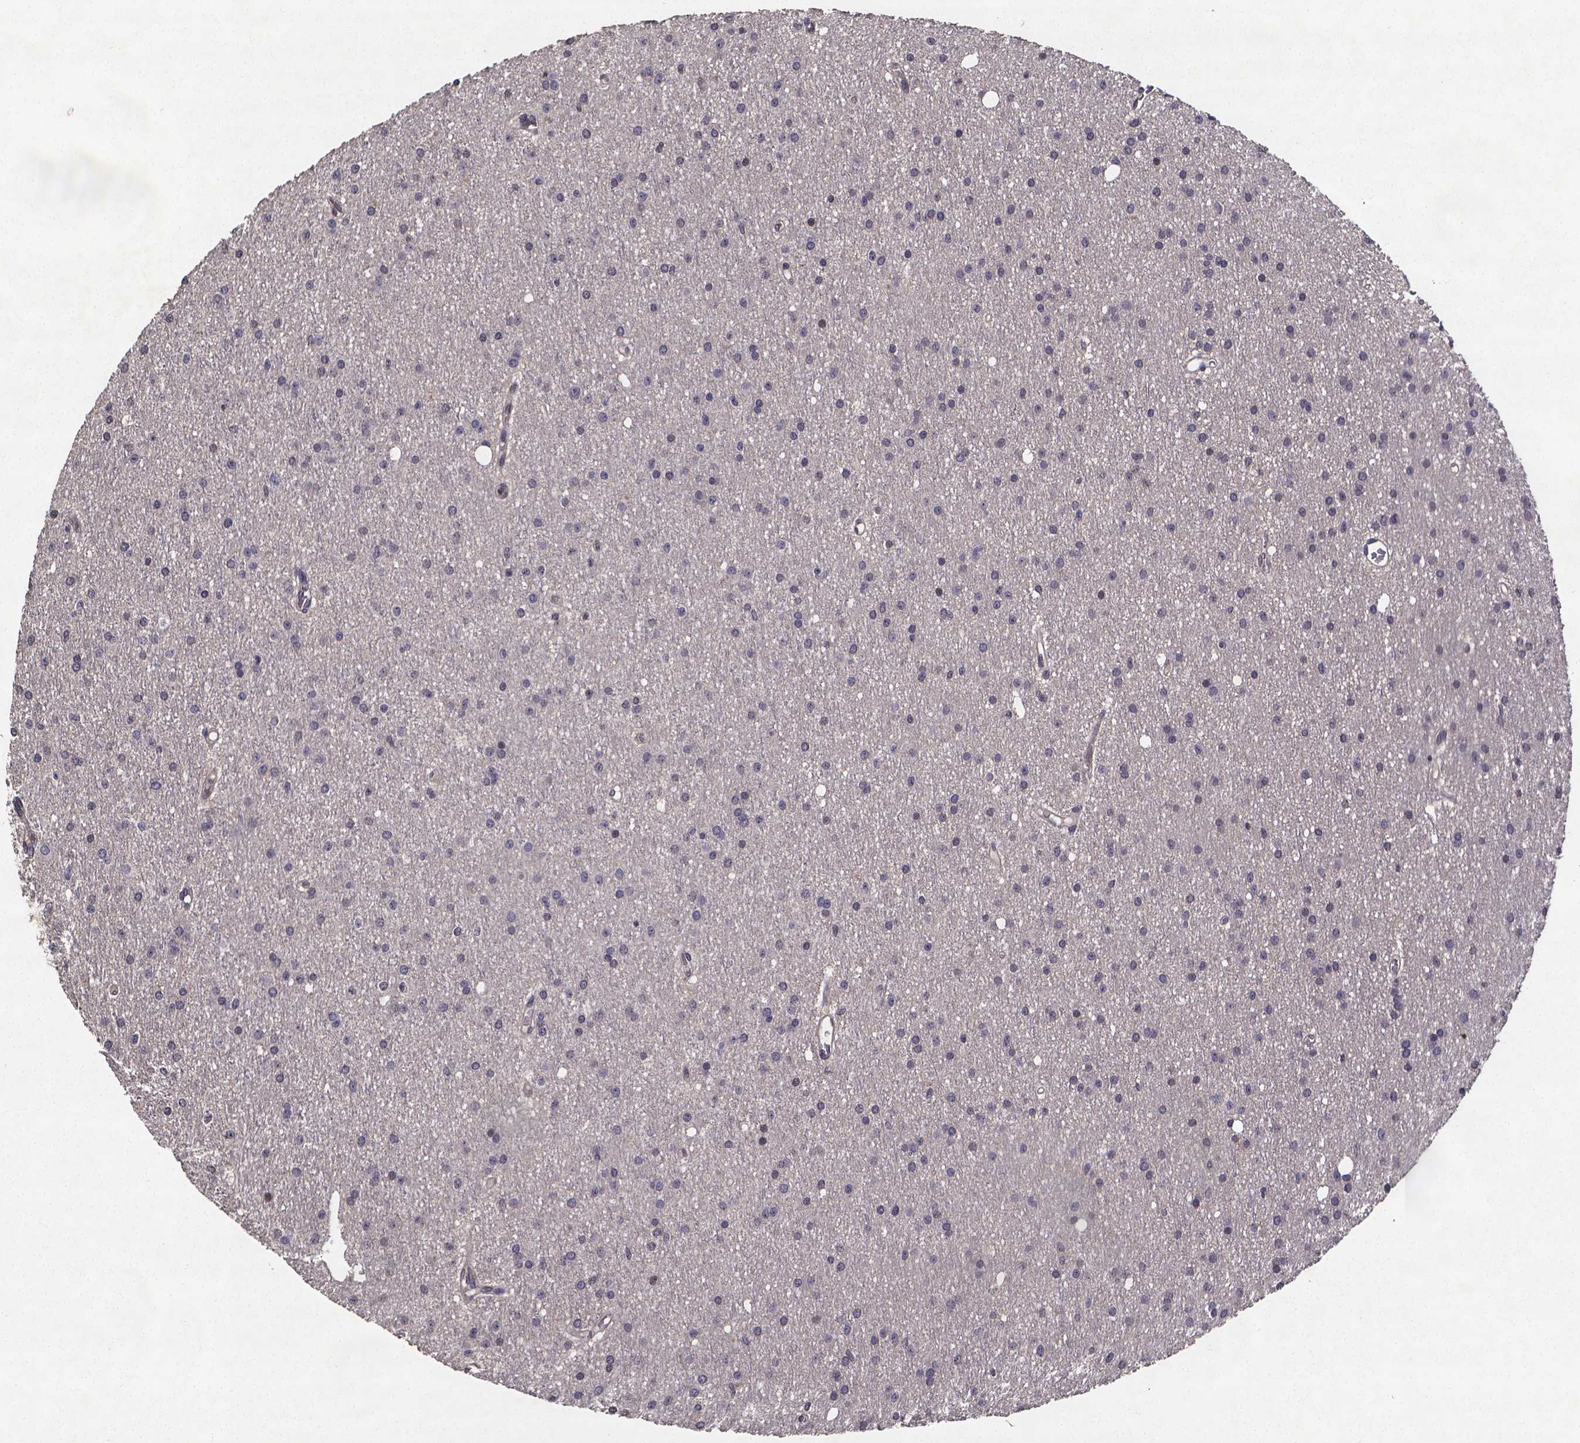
{"staining": {"intensity": "negative", "quantity": "none", "location": "none"}, "tissue": "glioma", "cell_type": "Tumor cells", "image_type": "cancer", "snomed": [{"axis": "morphology", "description": "Glioma, malignant, Low grade"}, {"axis": "topography", "description": "Brain"}], "caption": "This is an IHC image of human malignant glioma (low-grade). There is no staining in tumor cells.", "gene": "TP73", "patient": {"sex": "male", "age": 27}}